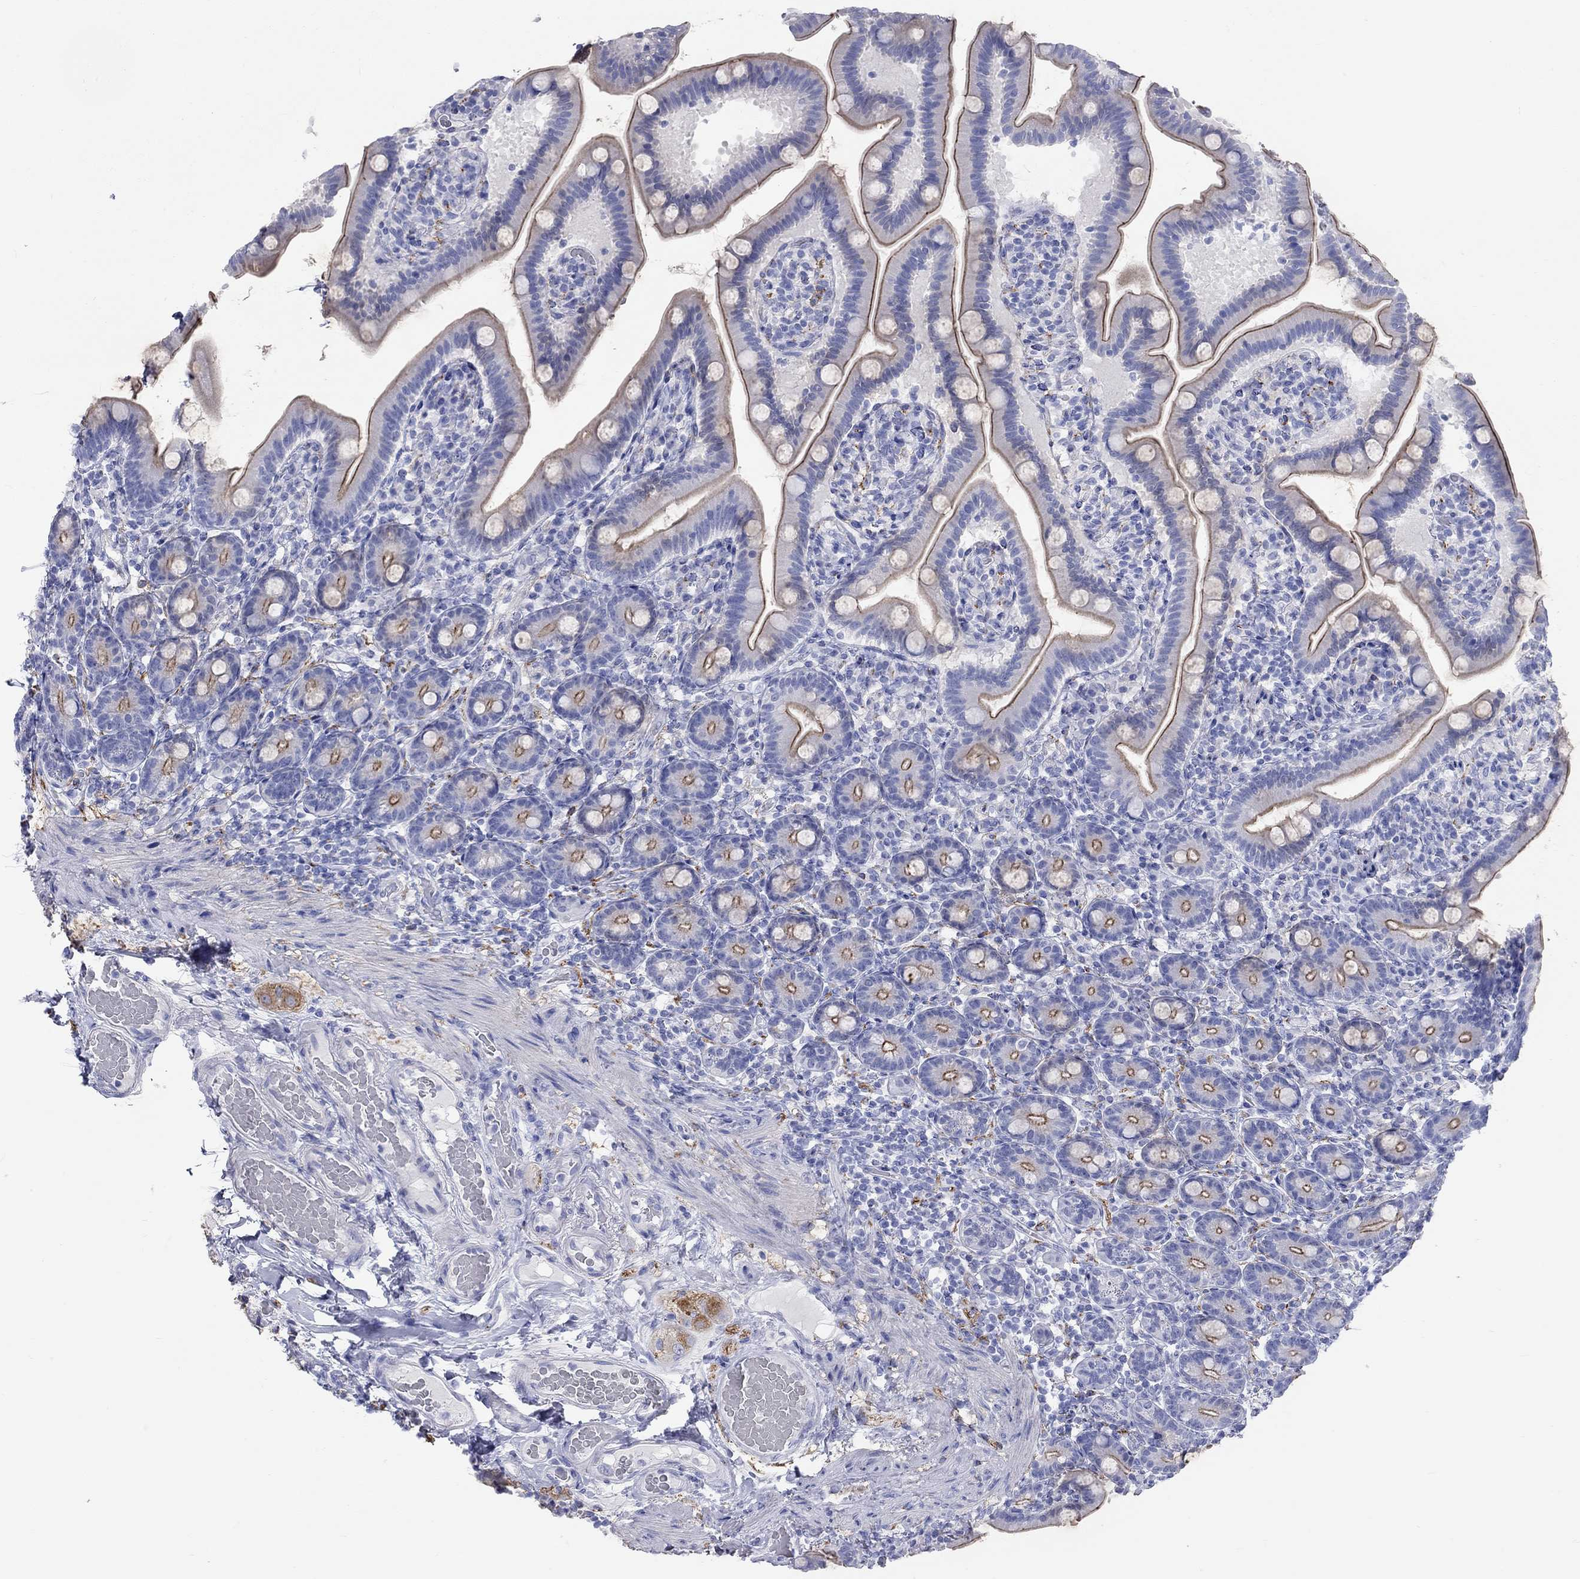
{"staining": {"intensity": "strong", "quantity": "<25%", "location": "cytoplasmic/membranous"}, "tissue": "small intestine", "cell_type": "Glandular cells", "image_type": "normal", "snomed": [{"axis": "morphology", "description": "Normal tissue, NOS"}, {"axis": "topography", "description": "Small intestine"}], "caption": "A high-resolution histopathology image shows immunohistochemistry staining of benign small intestine, which exhibits strong cytoplasmic/membranous expression in approximately <25% of glandular cells.", "gene": "SPATA9", "patient": {"sex": "male", "age": 66}}